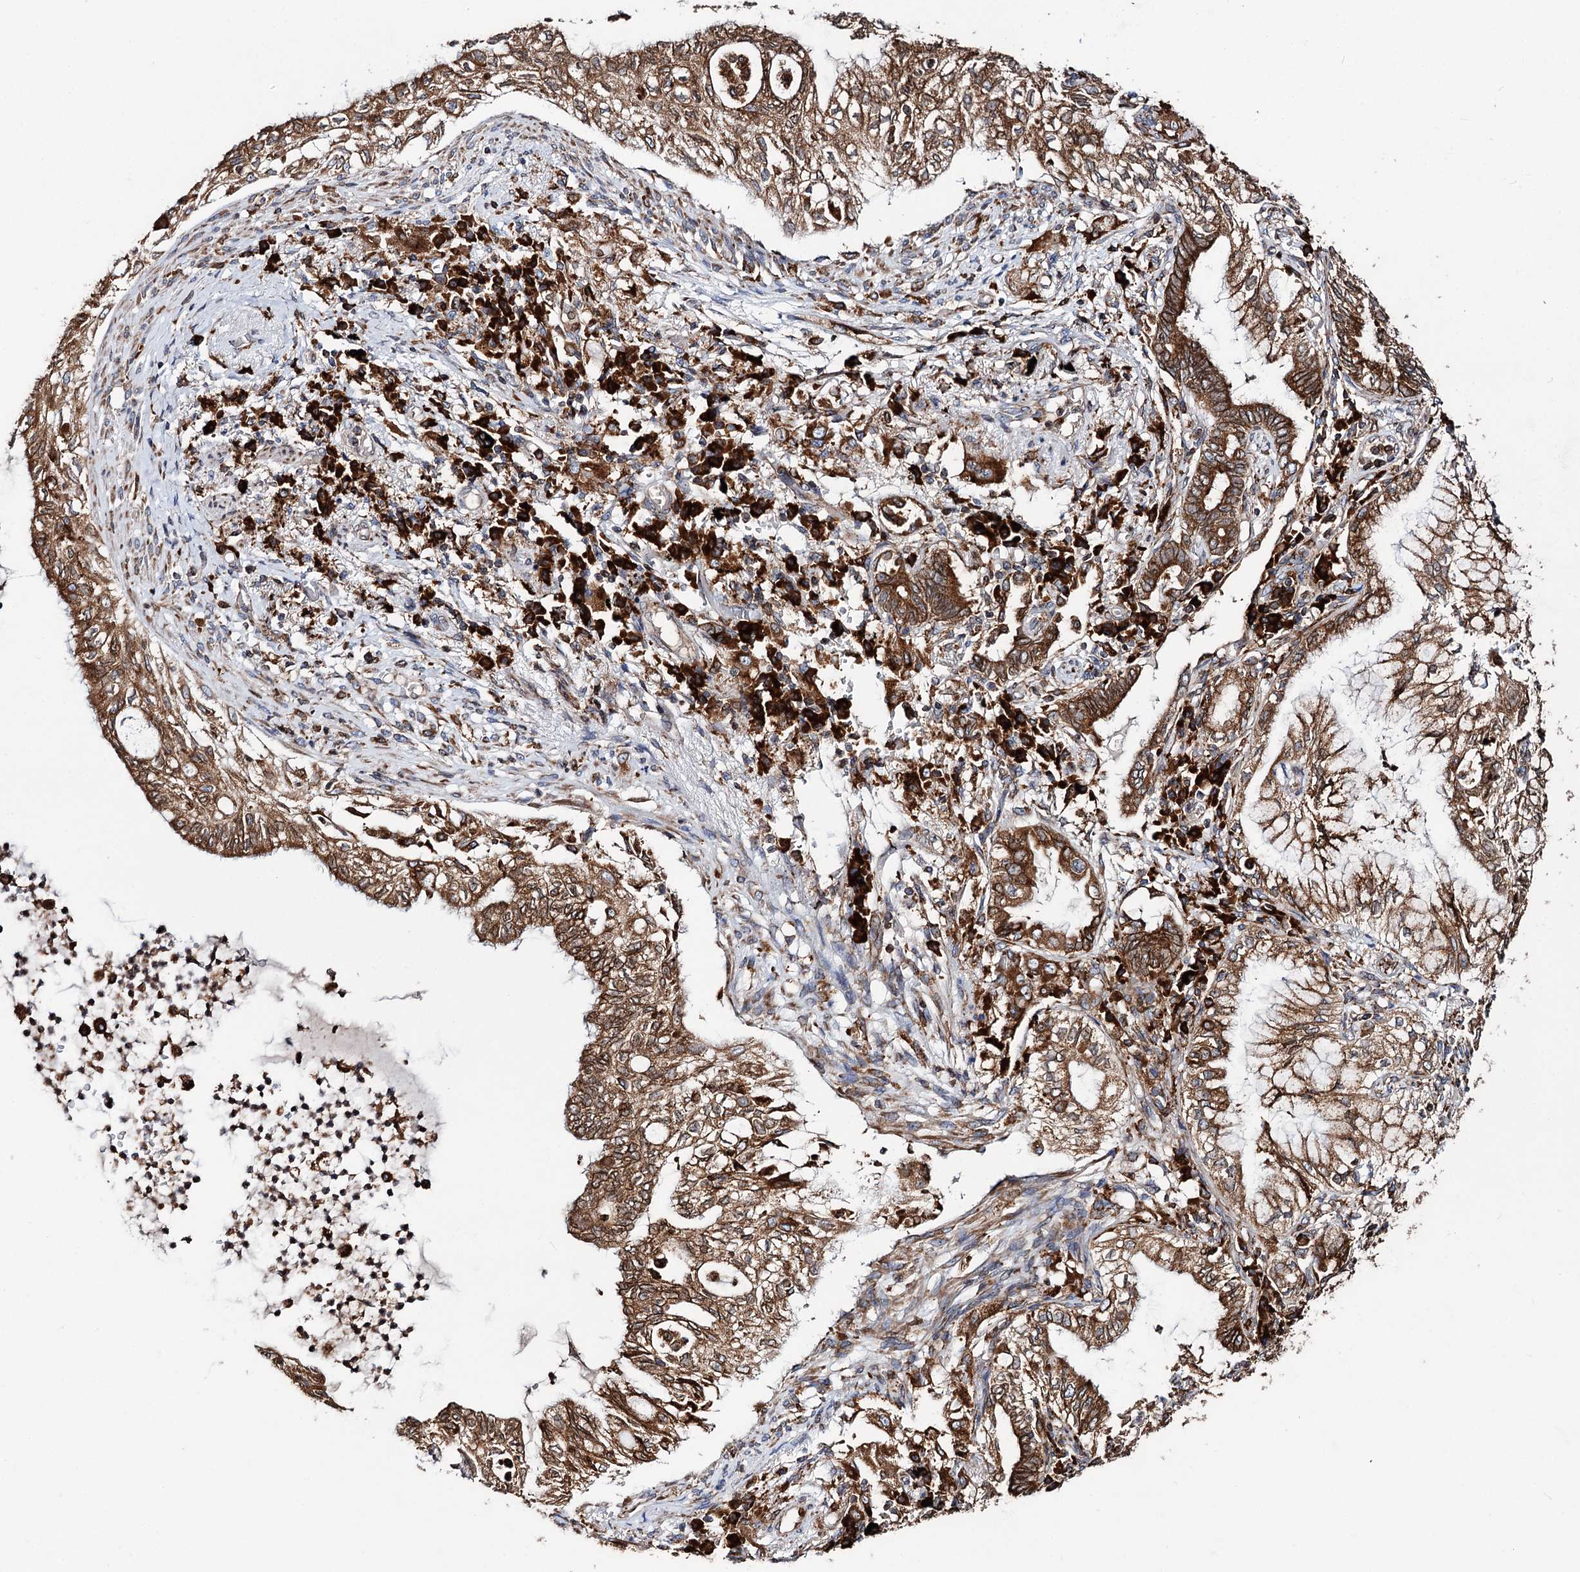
{"staining": {"intensity": "strong", "quantity": ">75%", "location": "cytoplasmic/membranous"}, "tissue": "lung cancer", "cell_type": "Tumor cells", "image_type": "cancer", "snomed": [{"axis": "morphology", "description": "Adenocarcinoma, NOS"}, {"axis": "topography", "description": "Lung"}], "caption": "DAB (3,3'-diaminobenzidine) immunohistochemical staining of adenocarcinoma (lung) shows strong cytoplasmic/membranous protein staining in about >75% of tumor cells. (Stains: DAB in brown, nuclei in blue, Microscopy: brightfield microscopy at high magnification).", "gene": "ERP29", "patient": {"sex": "female", "age": 70}}